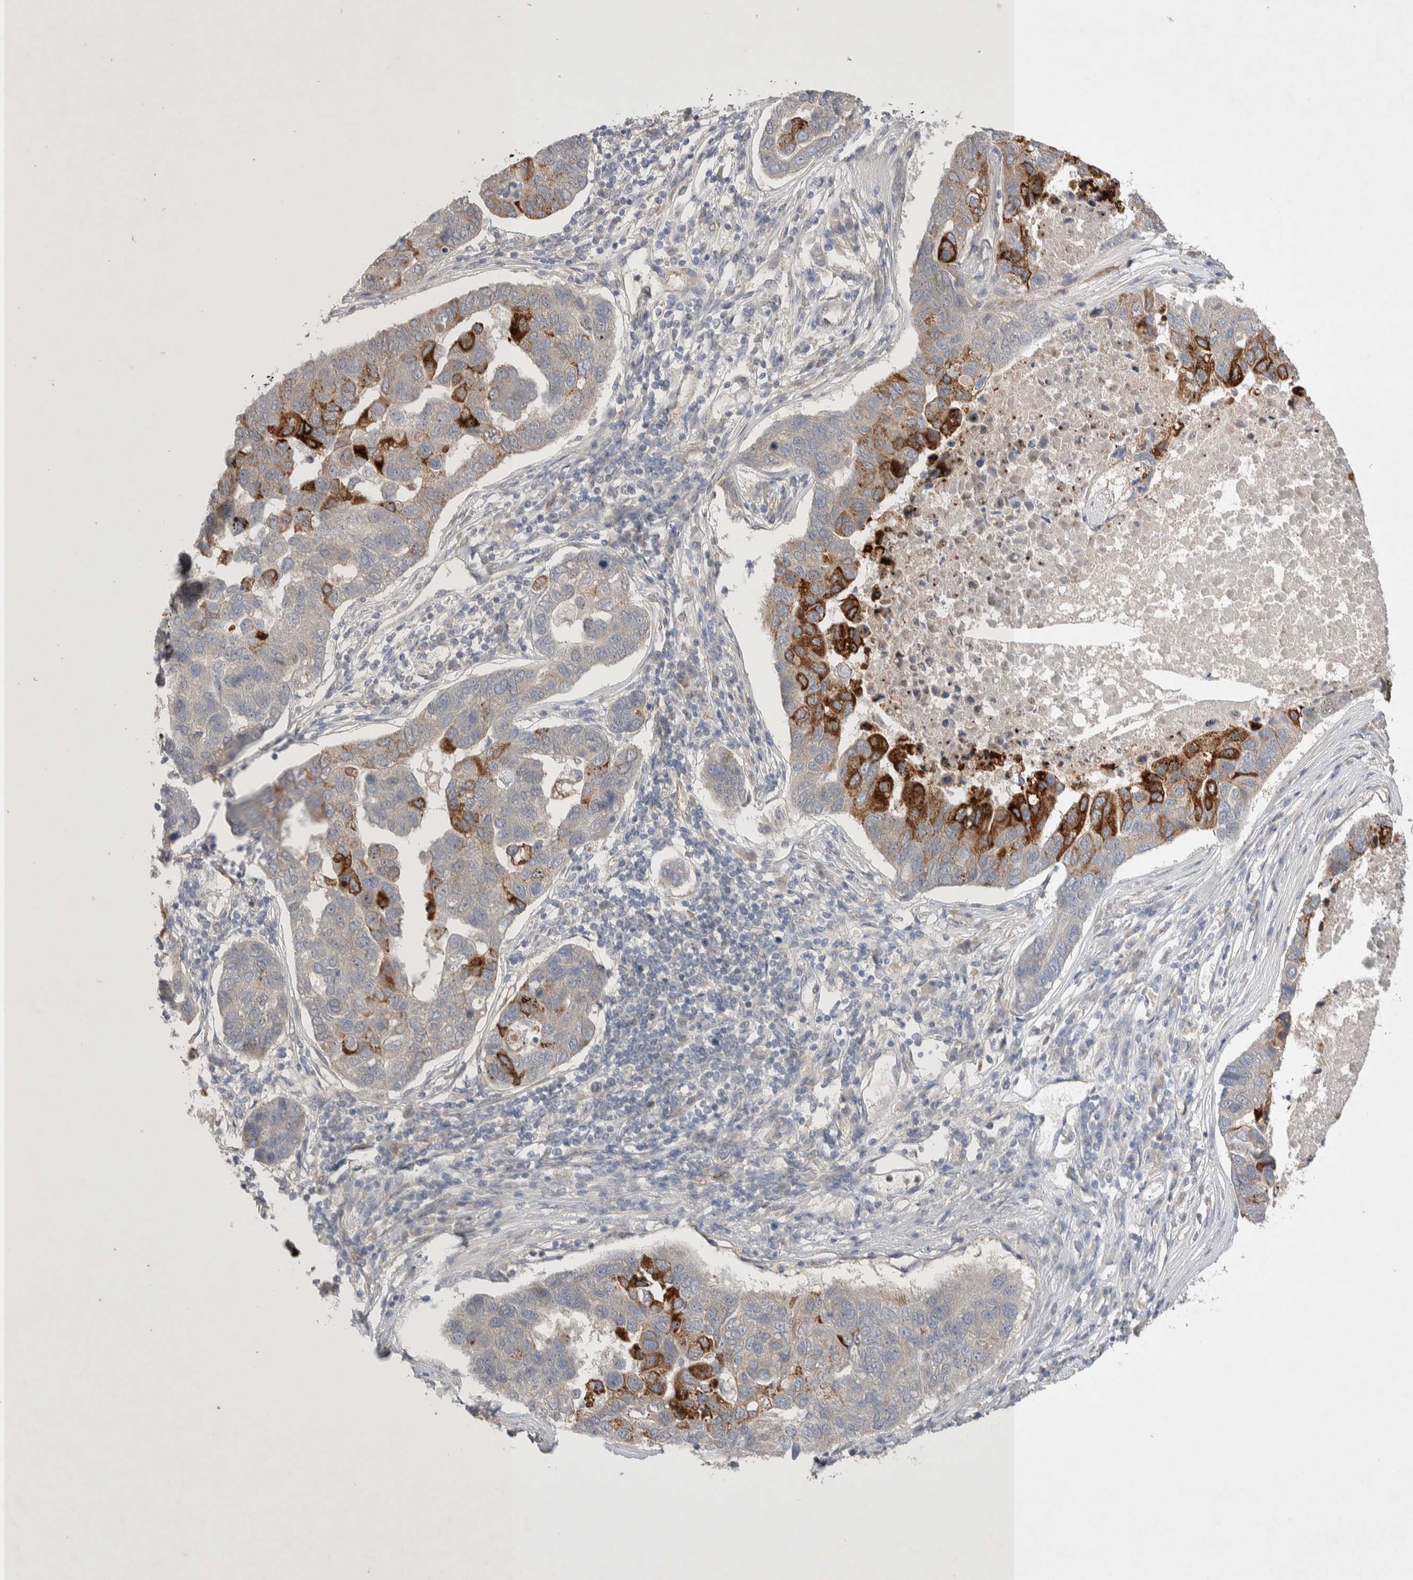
{"staining": {"intensity": "strong", "quantity": "<25%", "location": "cytoplasmic/membranous"}, "tissue": "pancreatic cancer", "cell_type": "Tumor cells", "image_type": "cancer", "snomed": [{"axis": "morphology", "description": "Adenocarcinoma, NOS"}, {"axis": "topography", "description": "Pancreas"}], "caption": "This is an image of immunohistochemistry (IHC) staining of adenocarcinoma (pancreatic), which shows strong expression in the cytoplasmic/membranous of tumor cells.", "gene": "ZNF704", "patient": {"sex": "female", "age": 61}}